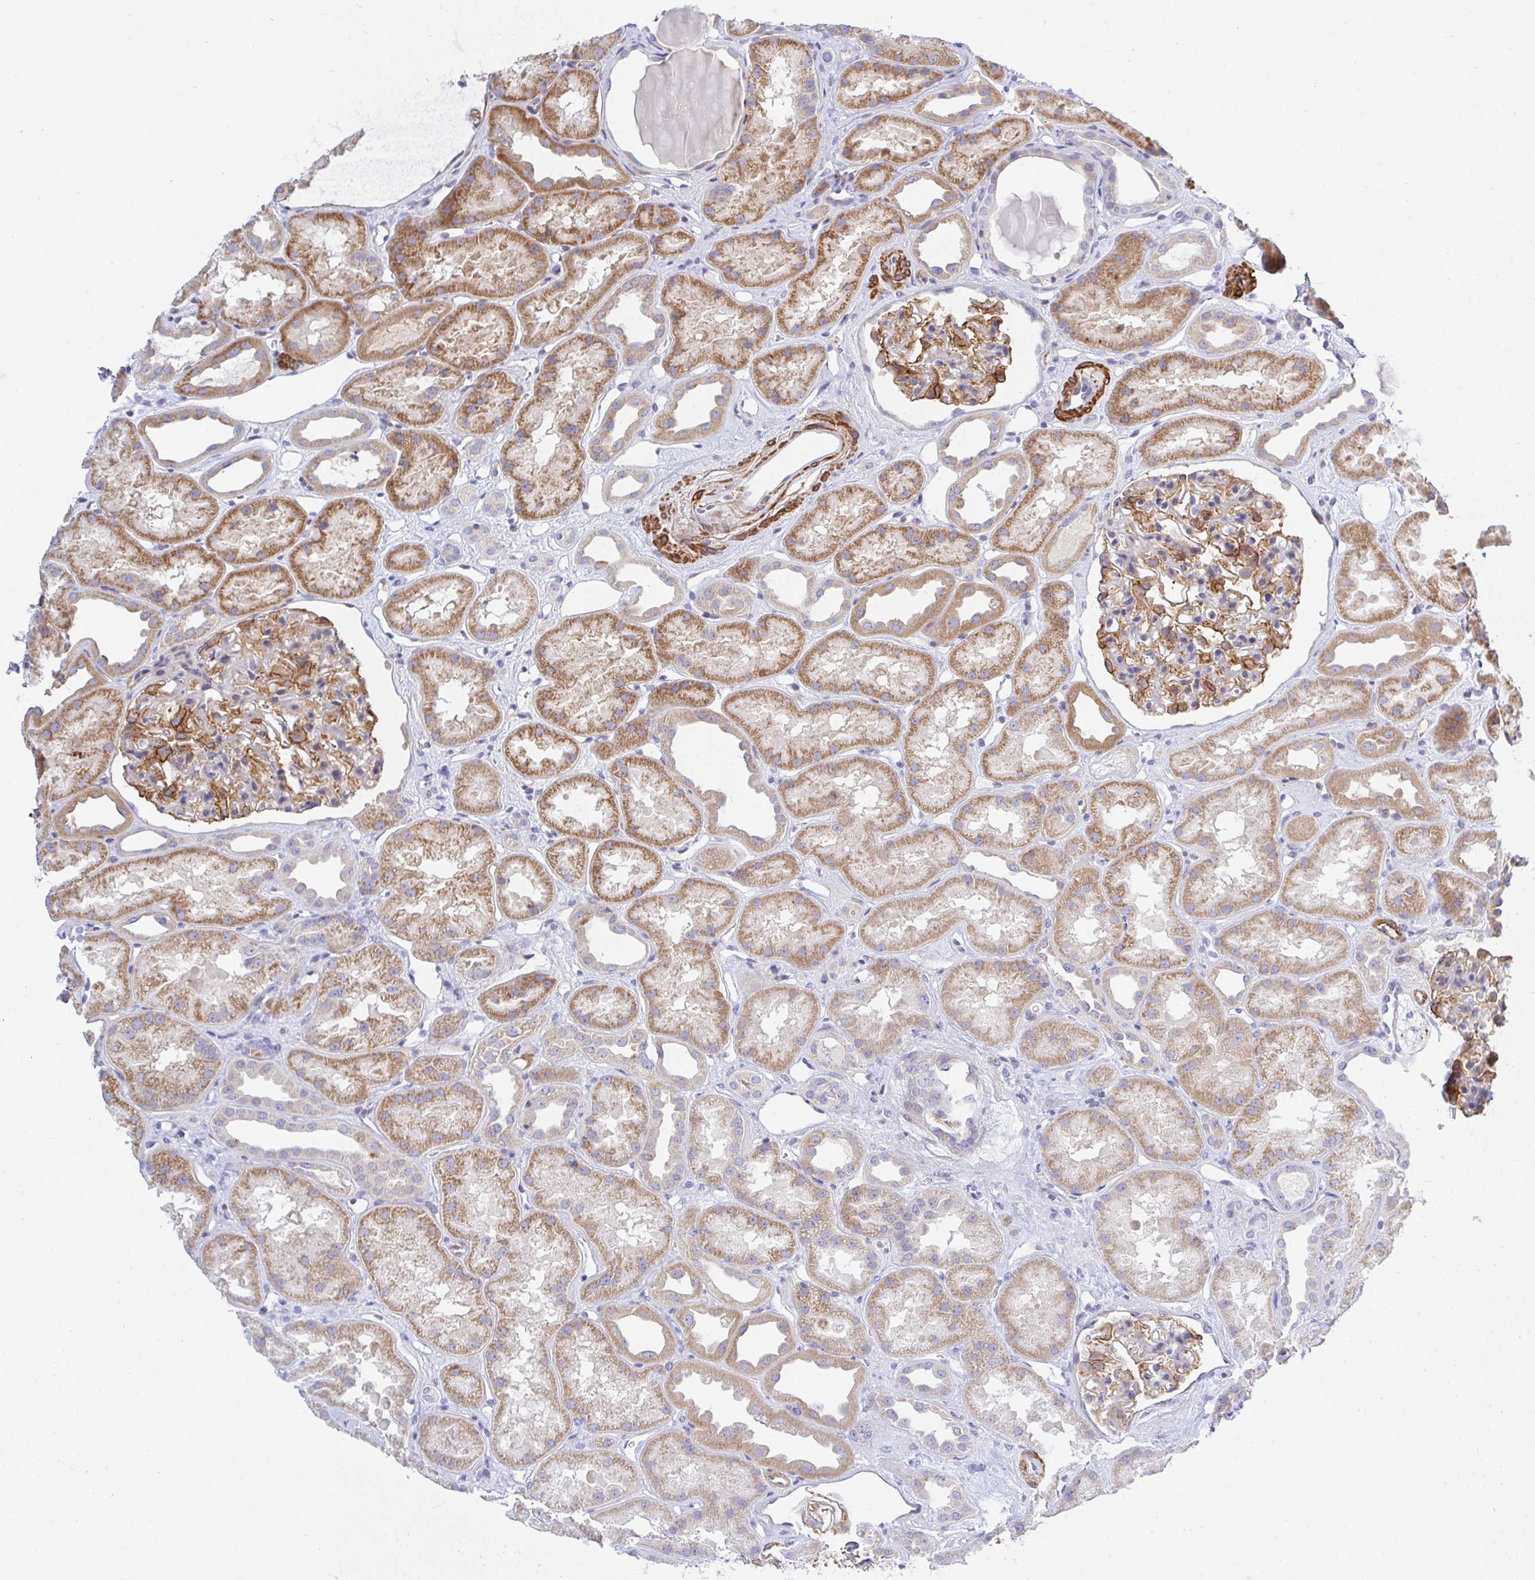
{"staining": {"intensity": "moderate", "quantity": "25%-75%", "location": "cytoplasmic/membranous"}, "tissue": "kidney", "cell_type": "Cells in glomeruli", "image_type": "normal", "snomed": [{"axis": "morphology", "description": "Normal tissue, NOS"}, {"axis": "topography", "description": "Kidney"}], "caption": "Protein positivity by immunohistochemistry (IHC) reveals moderate cytoplasmic/membranous staining in about 25%-75% of cells in glomeruli in benign kidney.", "gene": "FRMD3", "patient": {"sex": "male", "age": 61}}